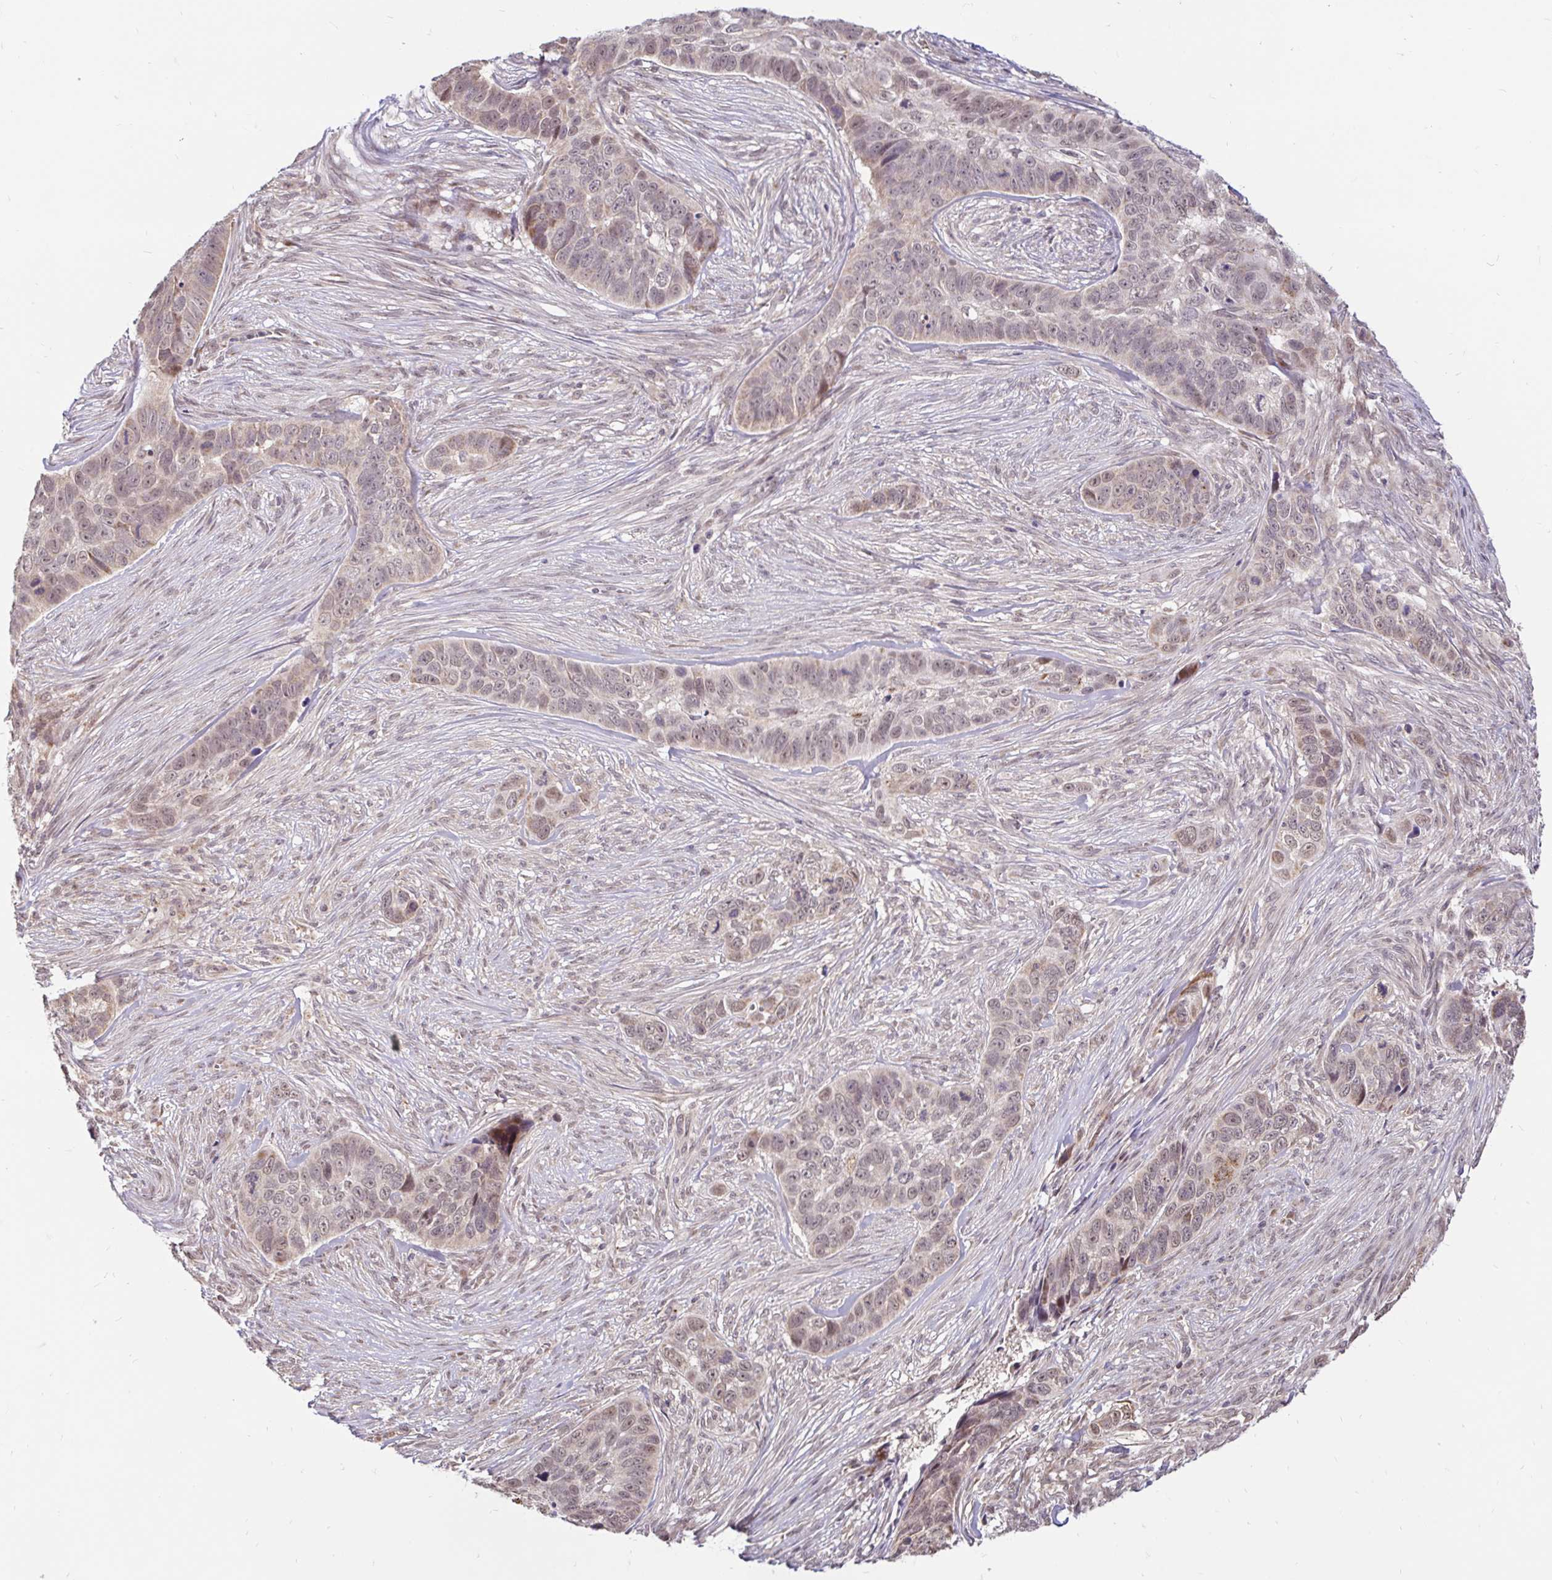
{"staining": {"intensity": "moderate", "quantity": "25%-75%", "location": "cytoplasmic/membranous"}, "tissue": "skin cancer", "cell_type": "Tumor cells", "image_type": "cancer", "snomed": [{"axis": "morphology", "description": "Basal cell carcinoma"}, {"axis": "topography", "description": "Skin"}], "caption": "High-magnification brightfield microscopy of skin cancer stained with DAB (brown) and counterstained with hematoxylin (blue). tumor cells exhibit moderate cytoplasmic/membranous staining is appreciated in about25%-75% of cells.", "gene": "TIMM50", "patient": {"sex": "female", "age": 82}}